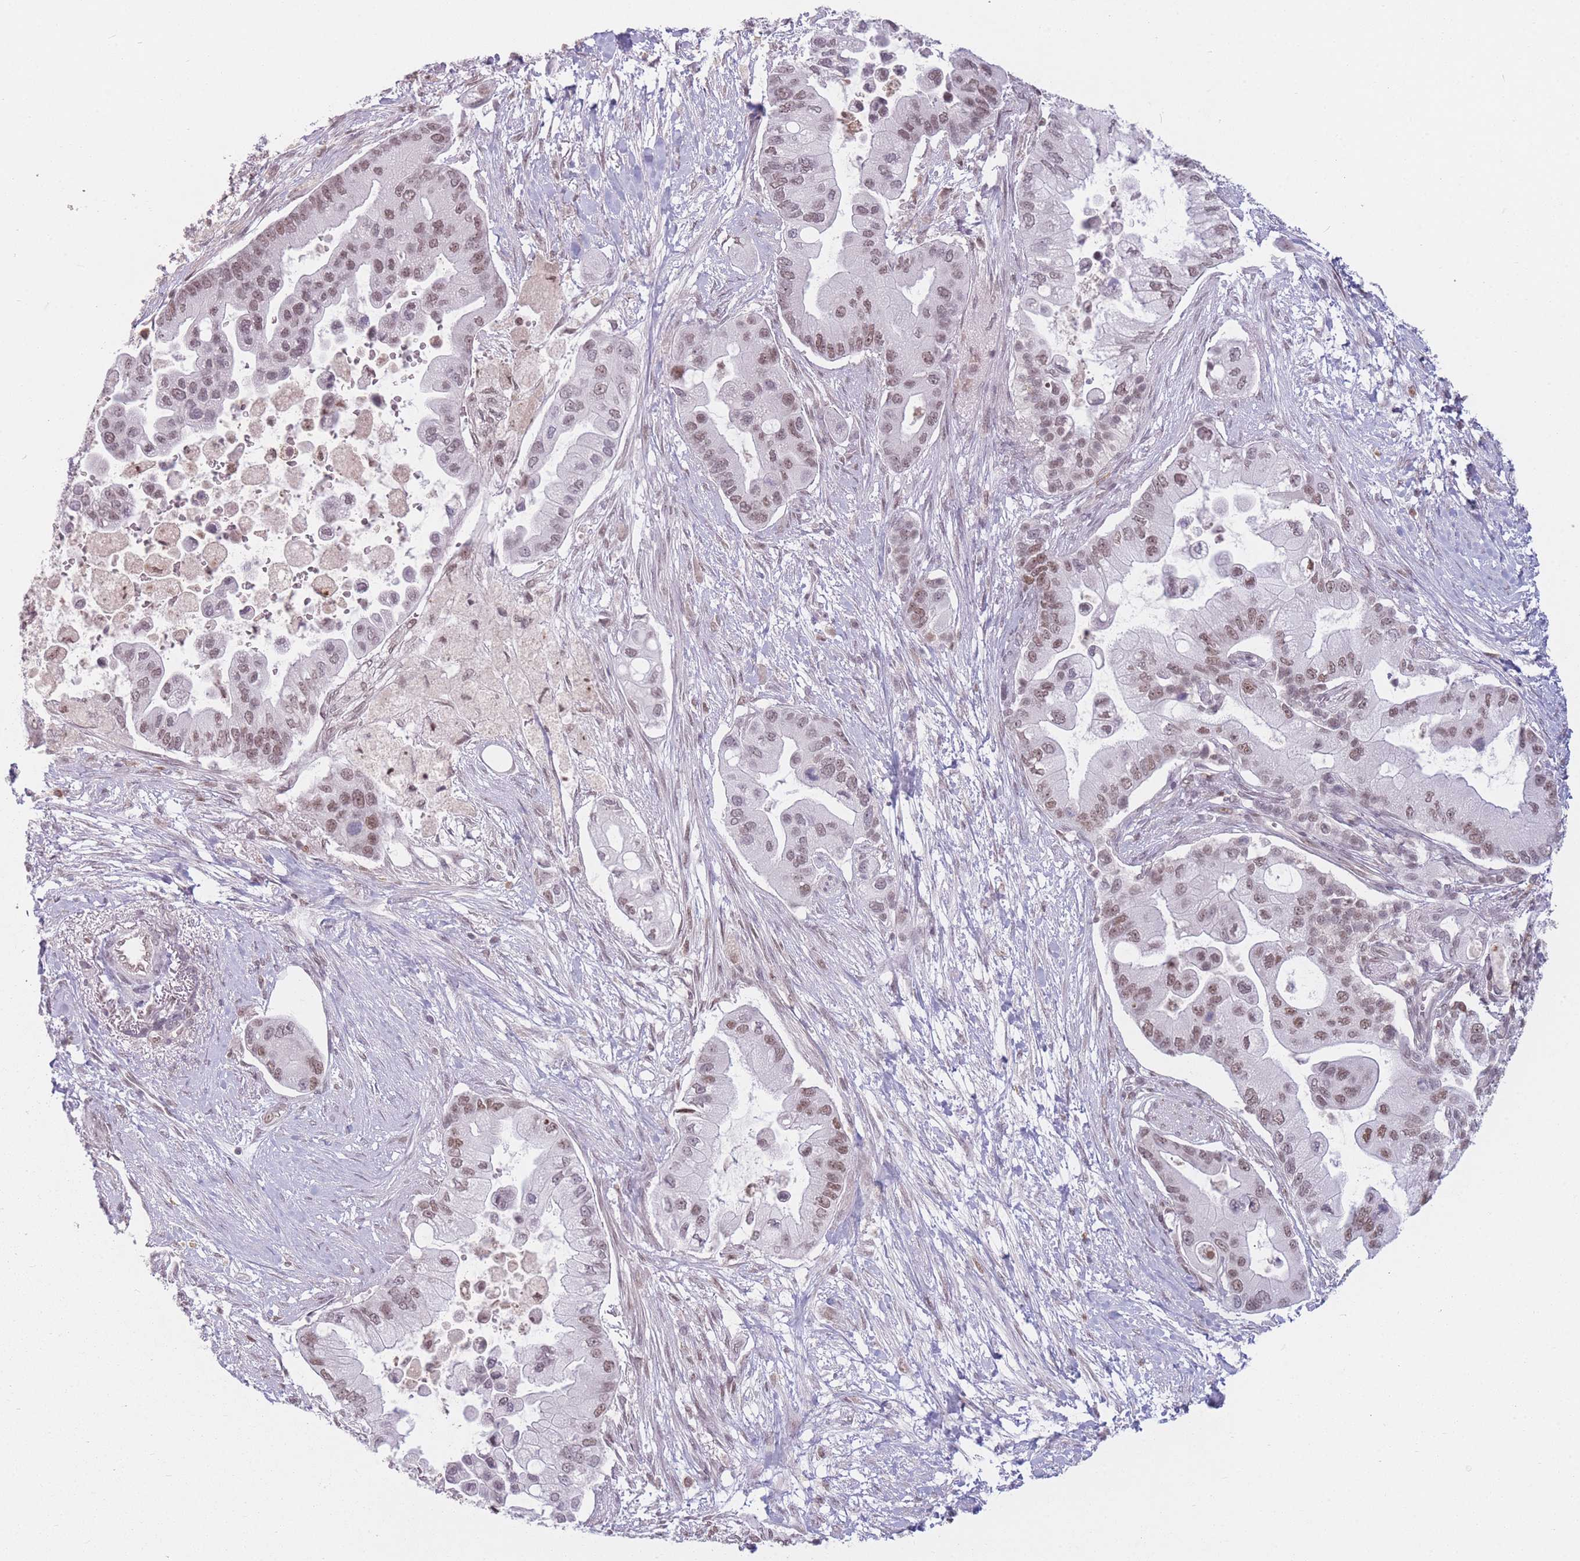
{"staining": {"intensity": "moderate", "quantity": "25%-75%", "location": "nuclear"}, "tissue": "pancreatic cancer", "cell_type": "Tumor cells", "image_type": "cancer", "snomed": [{"axis": "morphology", "description": "Adenocarcinoma, NOS"}, {"axis": "topography", "description": "Pancreas"}], "caption": "Adenocarcinoma (pancreatic) tissue displays moderate nuclear staining in about 25%-75% of tumor cells, visualized by immunohistochemistry.", "gene": "SUPT6H", "patient": {"sex": "male", "age": 57}}